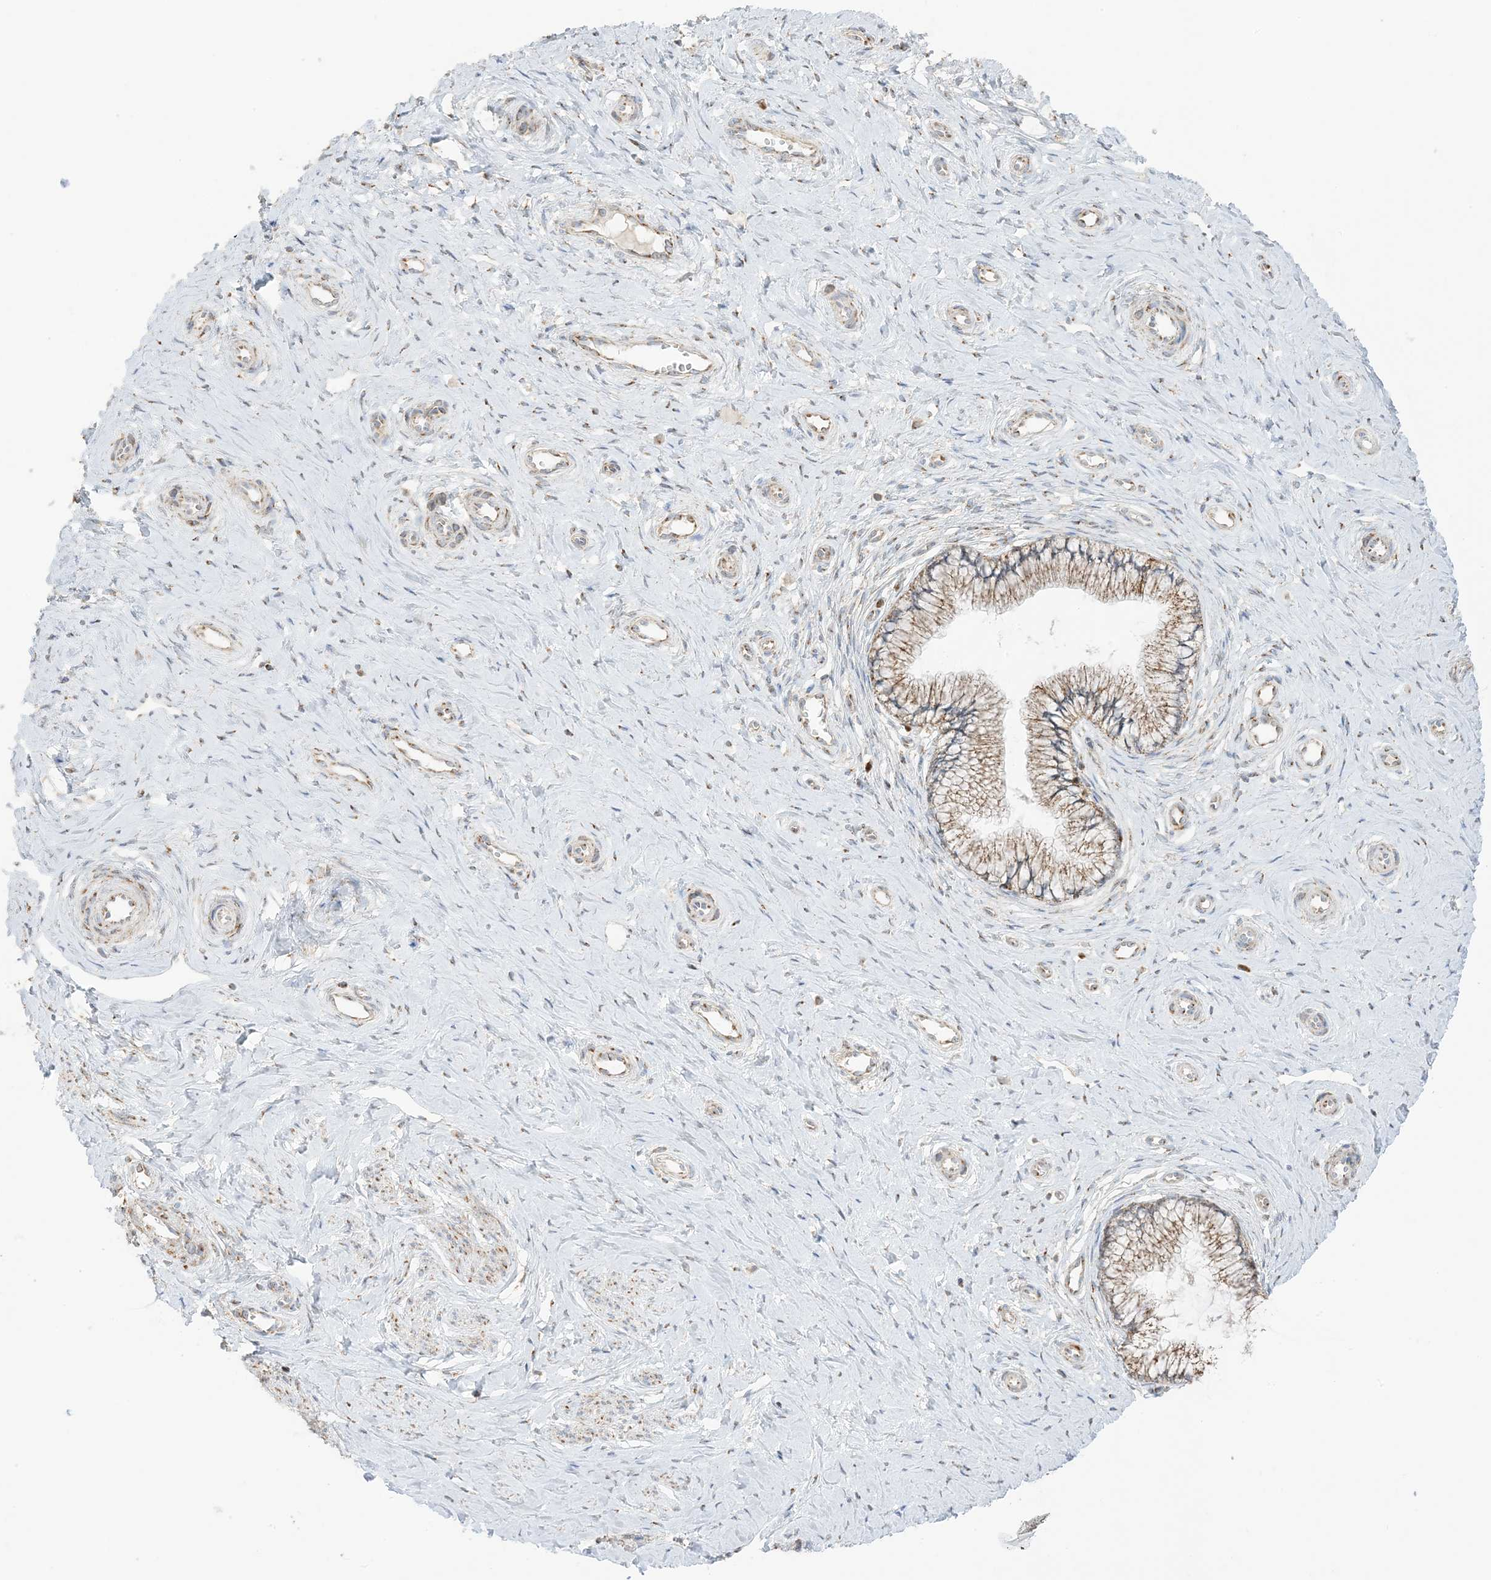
{"staining": {"intensity": "moderate", "quantity": "25%-75%", "location": "cytoplasmic/membranous"}, "tissue": "cervix", "cell_type": "Glandular cells", "image_type": "normal", "snomed": [{"axis": "morphology", "description": "Normal tissue, NOS"}, {"axis": "topography", "description": "Cervix"}], "caption": "An image of cervix stained for a protein displays moderate cytoplasmic/membranous brown staining in glandular cells.", "gene": "SLC25A12", "patient": {"sex": "female", "age": 36}}